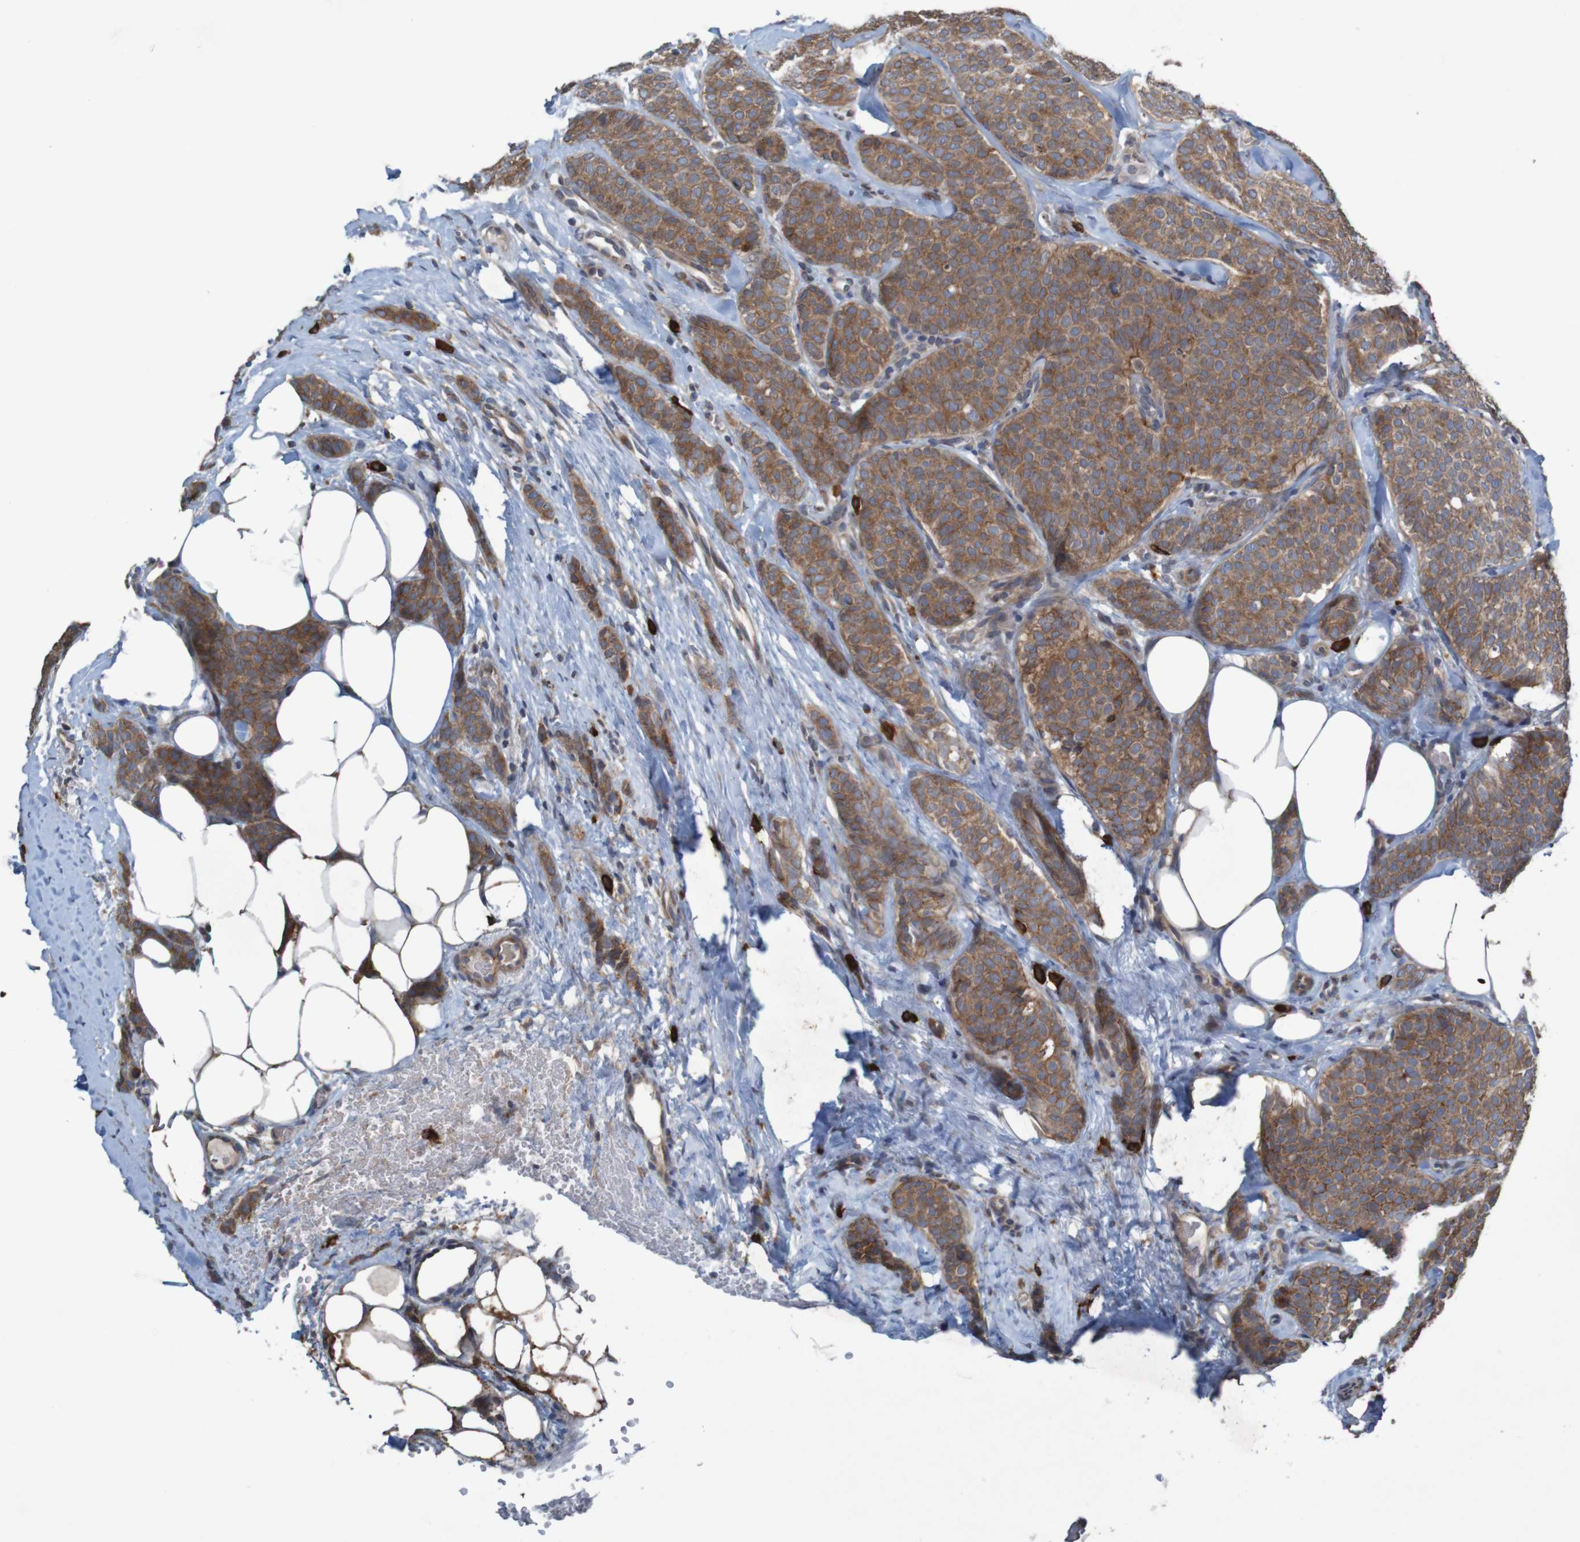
{"staining": {"intensity": "moderate", "quantity": ">75%", "location": "cytoplasmic/membranous"}, "tissue": "breast cancer", "cell_type": "Tumor cells", "image_type": "cancer", "snomed": [{"axis": "morphology", "description": "Lobular carcinoma"}, {"axis": "topography", "description": "Skin"}, {"axis": "topography", "description": "Breast"}], "caption": "A micrograph showing moderate cytoplasmic/membranous expression in approximately >75% of tumor cells in breast cancer, as visualized by brown immunohistochemical staining.", "gene": "B3GAT2", "patient": {"sex": "female", "age": 46}}